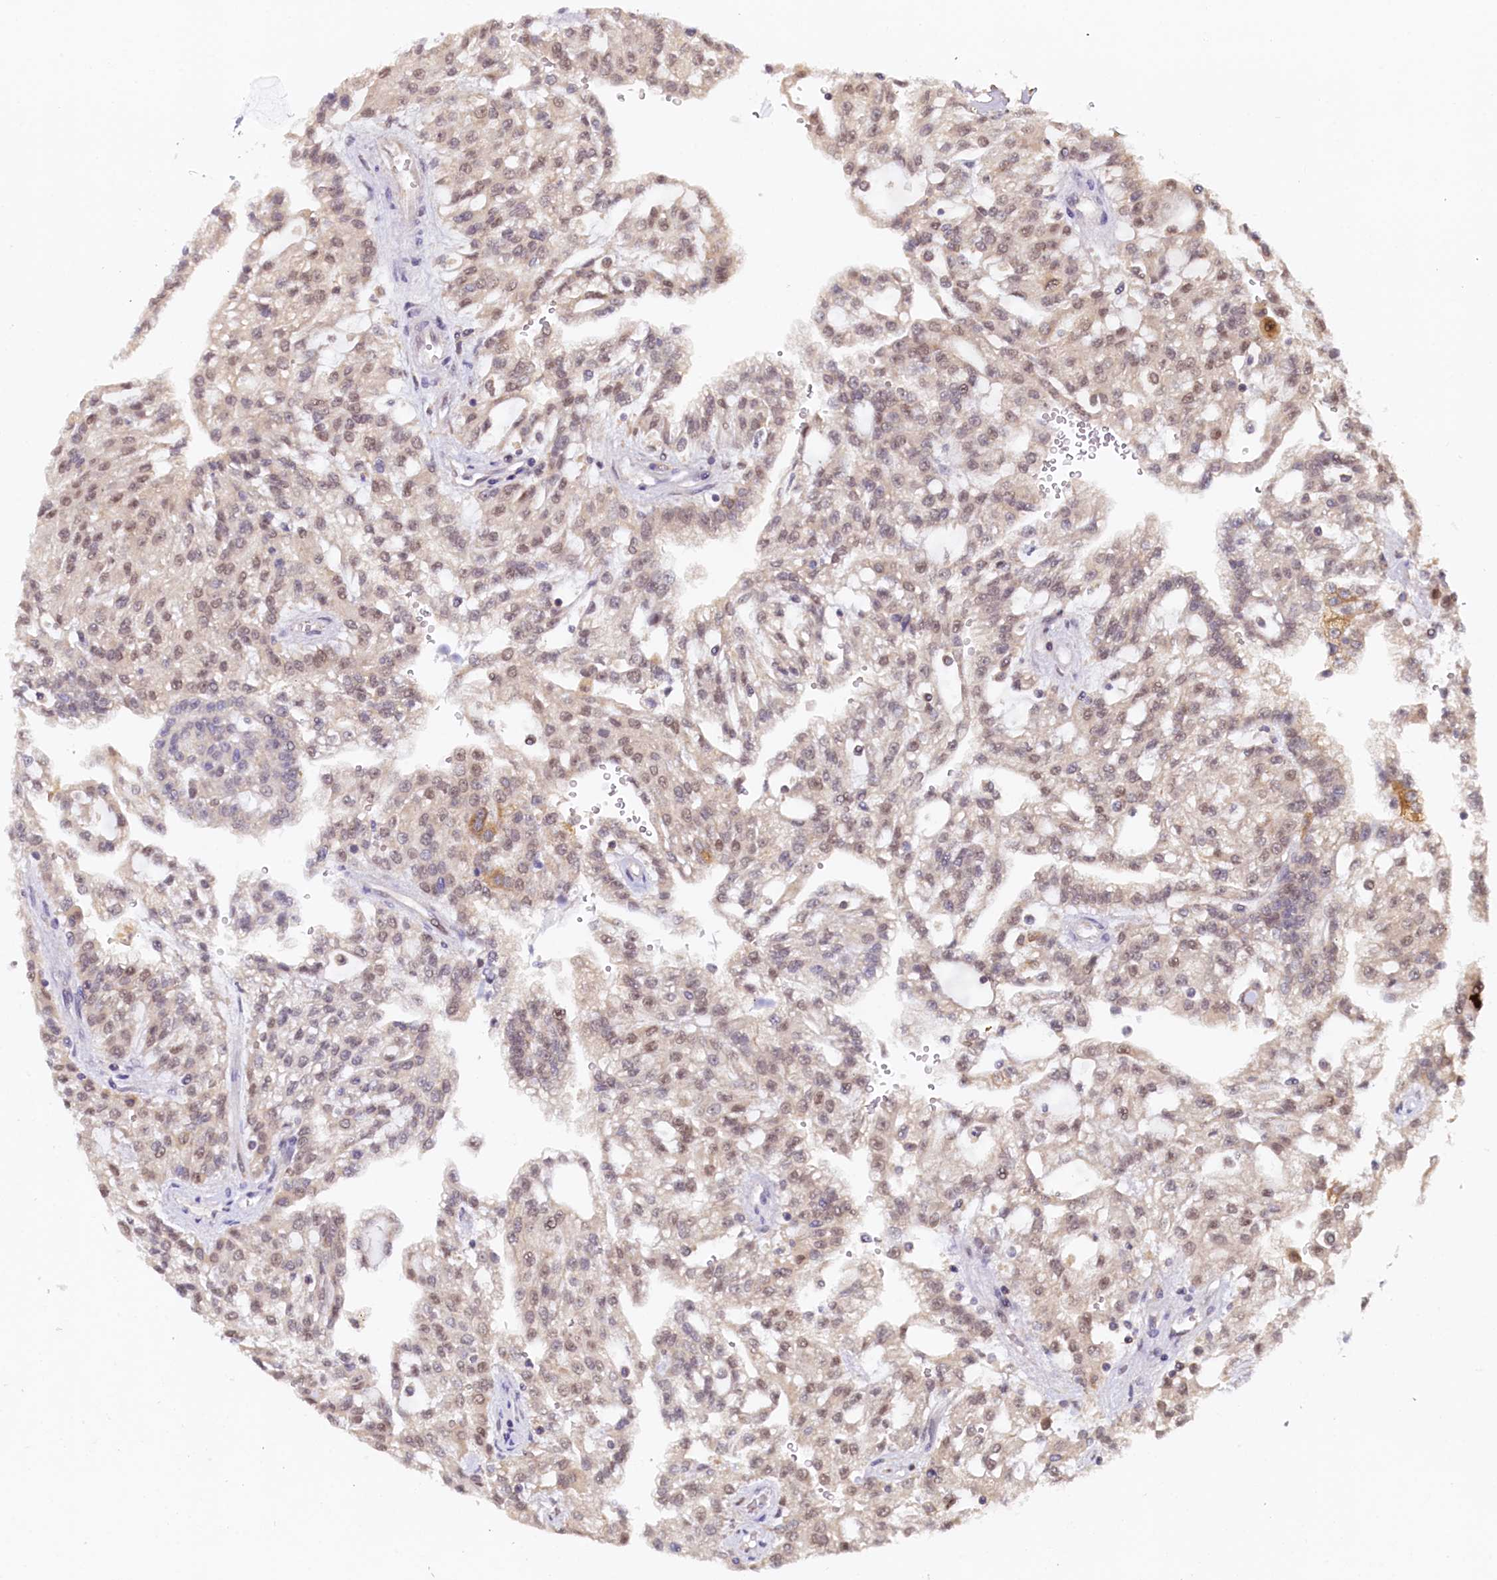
{"staining": {"intensity": "moderate", "quantity": ">75%", "location": "nuclear"}, "tissue": "renal cancer", "cell_type": "Tumor cells", "image_type": "cancer", "snomed": [{"axis": "morphology", "description": "Adenocarcinoma, NOS"}, {"axis": "topography", "description": "Kidney"}], "caption": "An image of renal cancer (adenocarcinoma) stained for a protein exhibits moderate nuclear brown staining in tumor cells.", "gene": "PAAF1", "patient": {"sex": "male", "age": 63}}